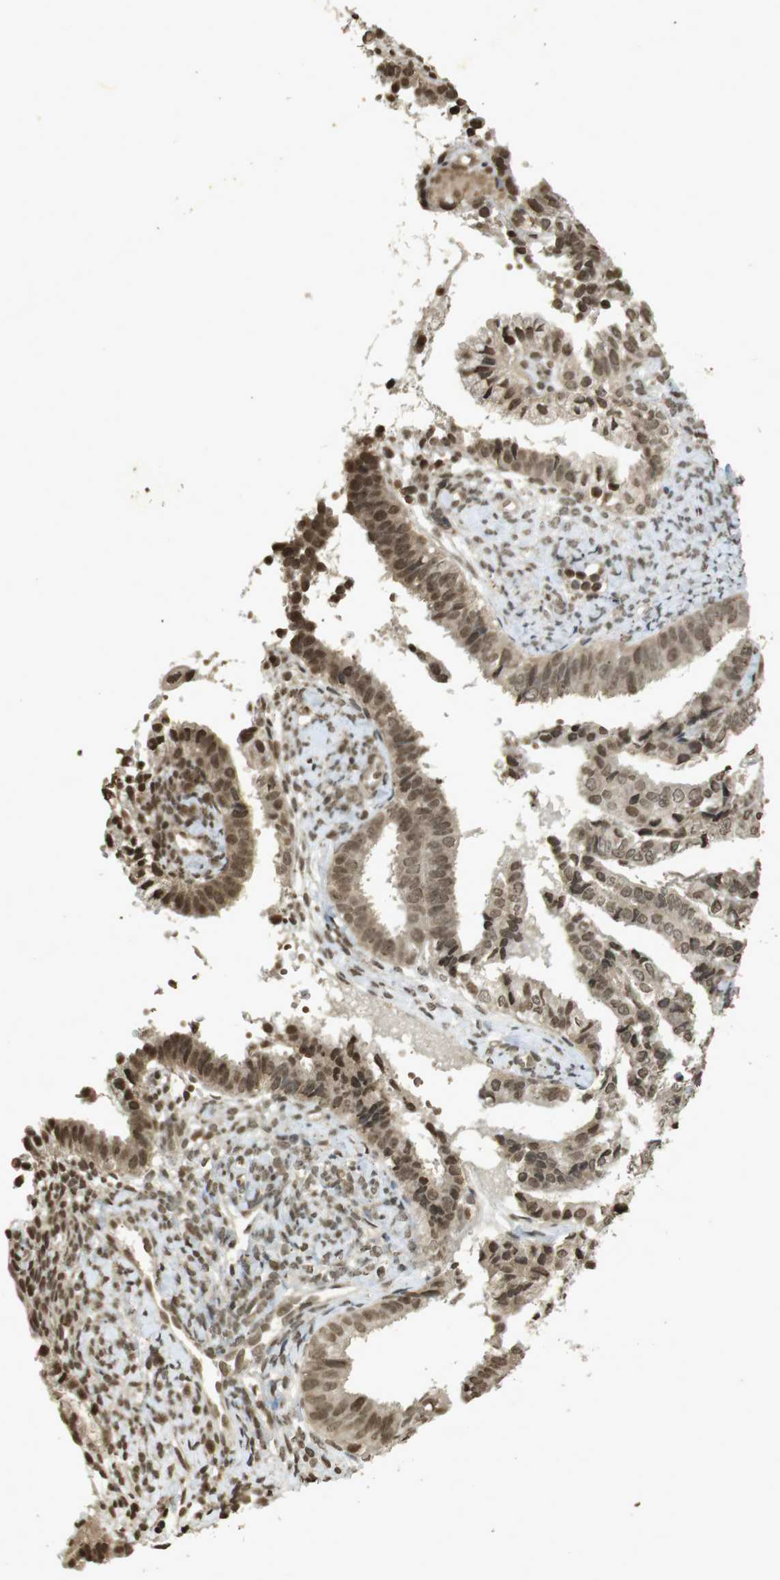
{"staining": {"intensity": "moderate", "quantity": ">75%", "location": "cytoplasmic/membranous,nuclear"}, "tissue": "endometrial cancer", "cell_type": "Tumor cells", "image_type": "cancer", "snomed": [{"axis": "morphology", "description": "Adenocarcinoma, NOS"}, {"axis": "topography", "description": "Endometrium"}], "caption": "An immunohistochemistry (IHC) image of neoplastic tissue is shown. Protein staining in brown shows moderate cytoplasmic/membranous and nuclear positivity in endometrial cancer within tumor cells.", "gene": "ORC4", "patient": {"sex": "female", "age": 63}}